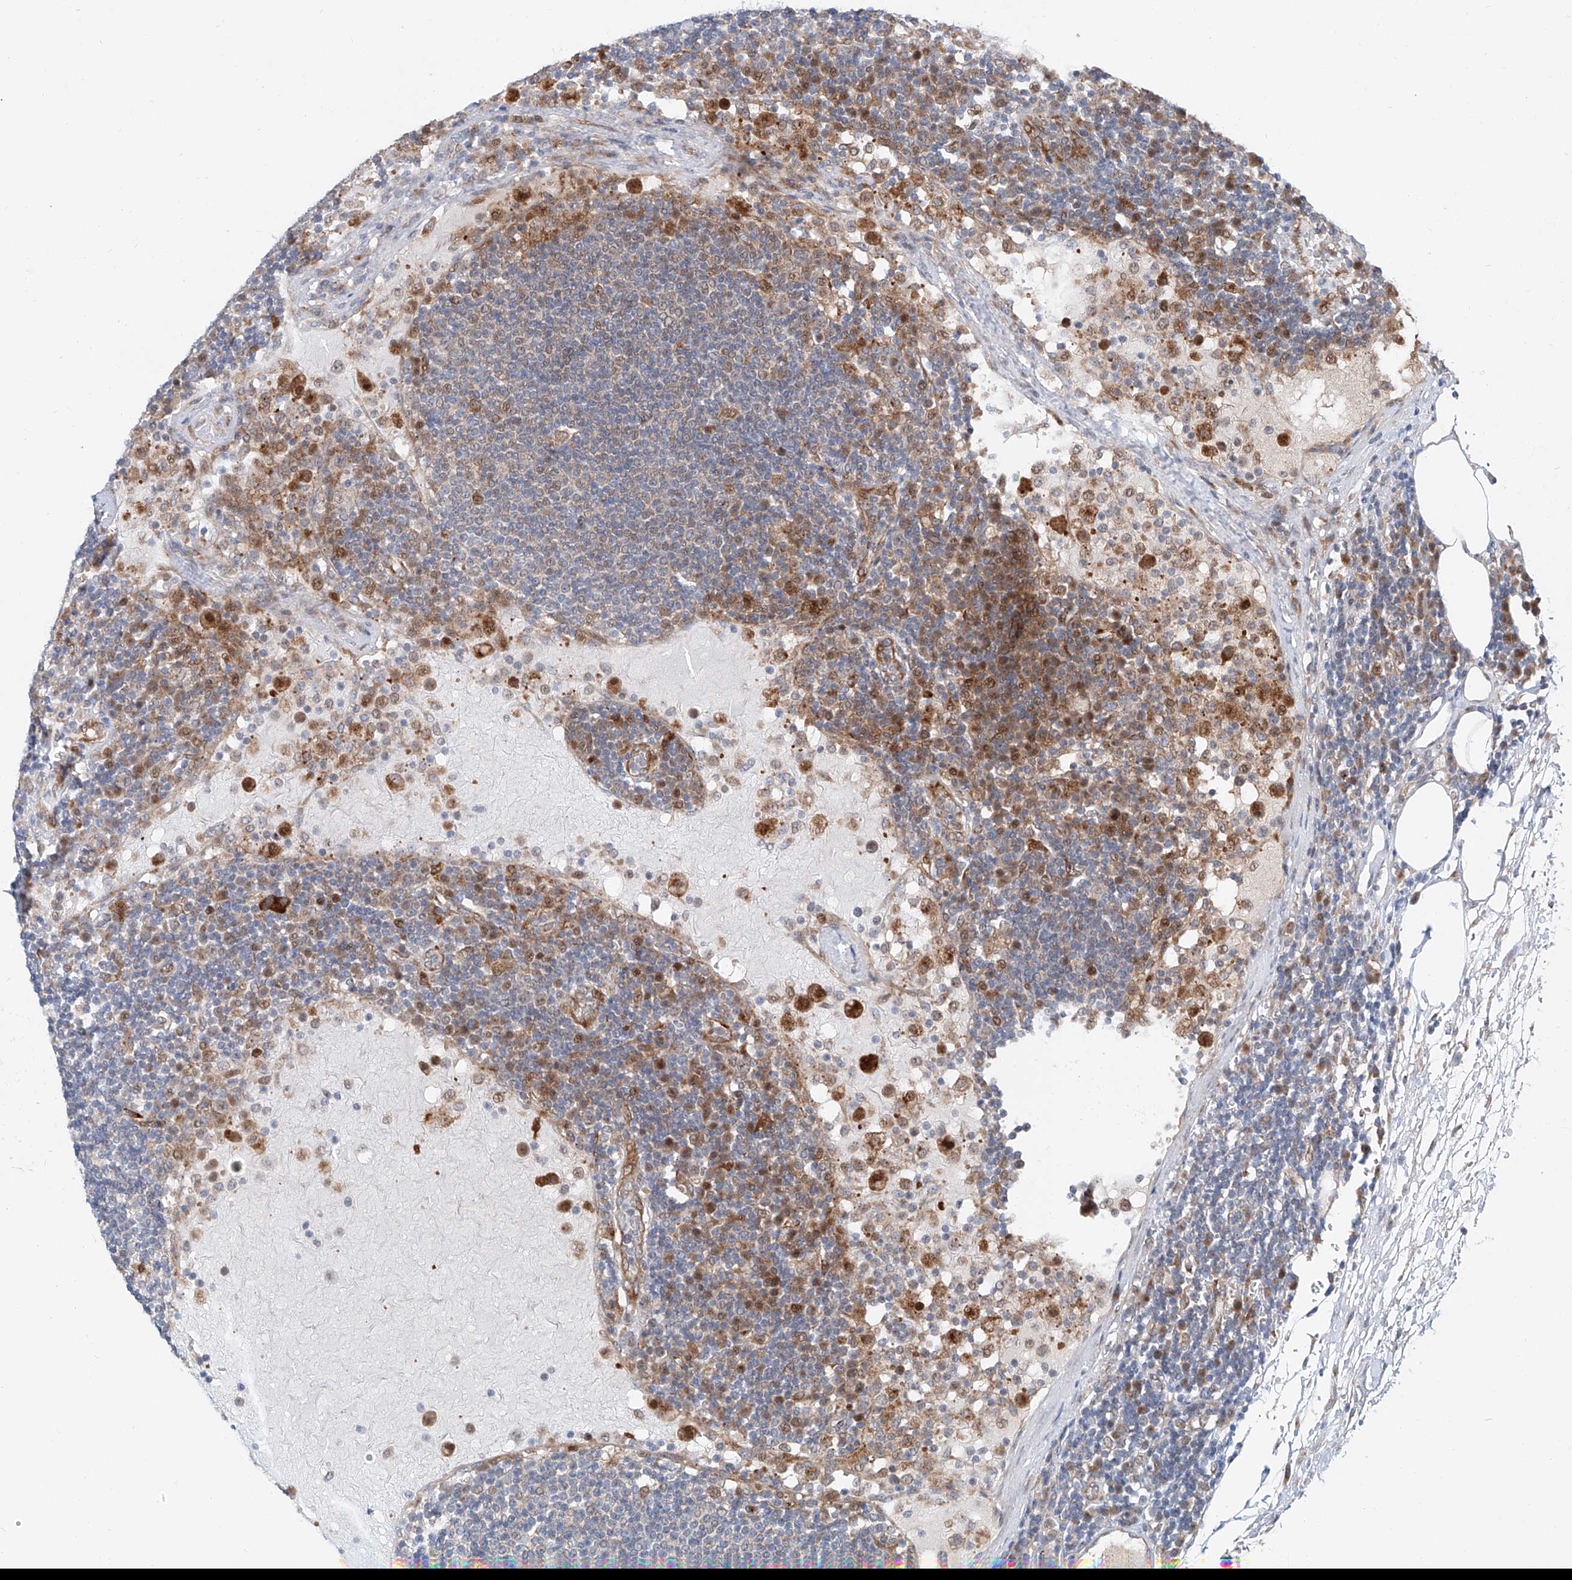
{"staining": {"intensity": "moderate", "quantity": "<25%", "location": "cytoplasmic/membranous,nuclear"}, "tissue": "lymph node", "cell_type": "Non-germinal center cells", "image_type": "normal", "snomed": [{"axis": "morphology", "description": "Normal tissue, NOS"}, {"axis": "topography", "description": "Lymph node"}], "caption": "Protein expression analysis of normal human lymph node reveals moderate cytoplasmic/membranous,nuclear staining in approximately <25% of non-germinal center cells.", "gene": "CLDND1", "patient": {"sex": "female", "age": 53}}